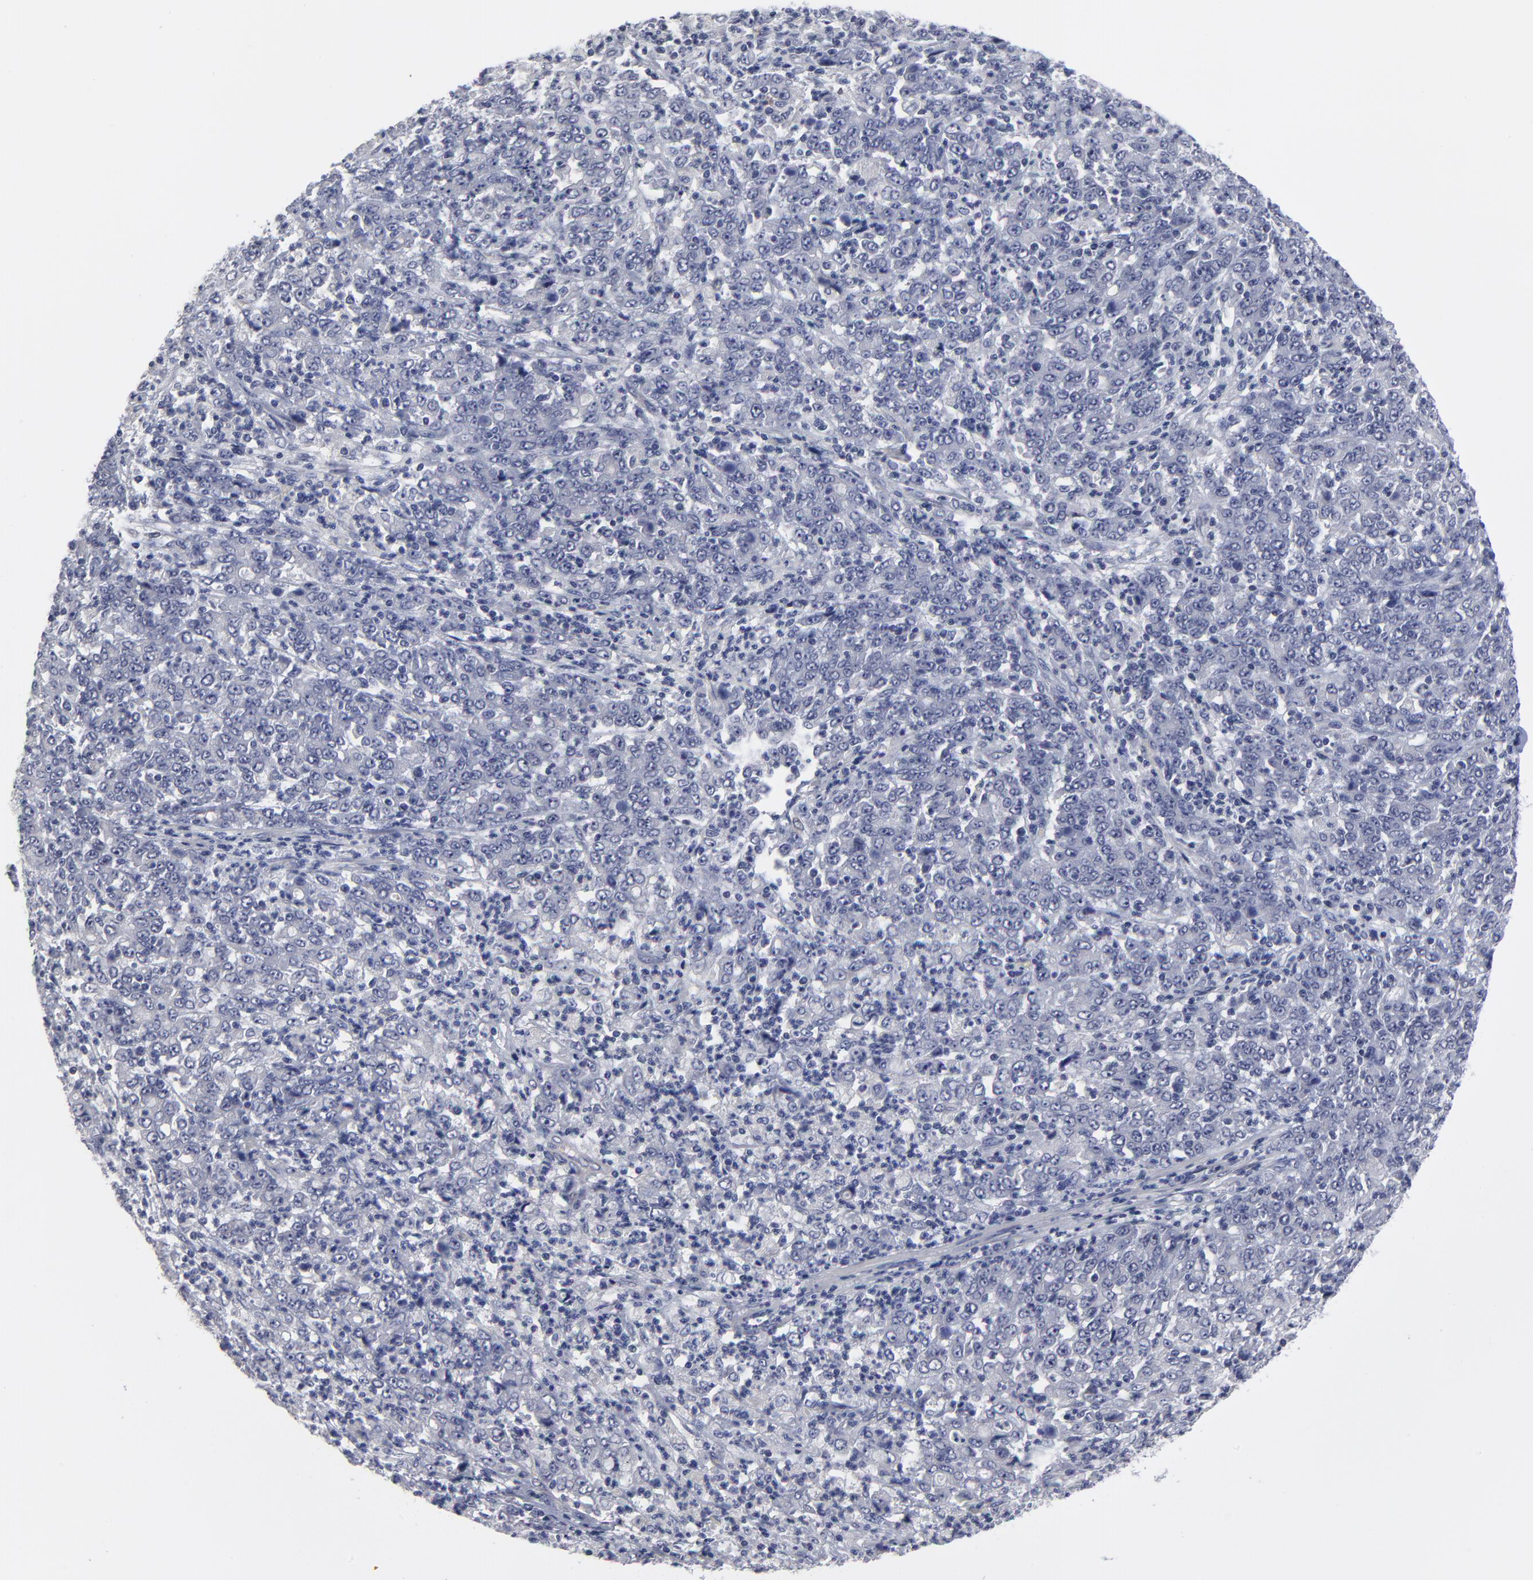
{"staining": {"intensity": "negative", "quantity": "none", "location": "none"}, "tissue": "stomach cancer", "cell_type": "Tumor cells", "image_type": "cancer", "snomed": [{"axis": "morphology", "description": "Adenocarcinoma, NOS"}, {"axis": "topography", "description": "Stomach, lower"}], "caption": "A high-resolution image shows IHC staining of adenocarcinoma (stomach), which demonstrates no significant staining in tumor cells.", "gene": "MAGEA10", "patient": {"sex": "female", "age": 71}}